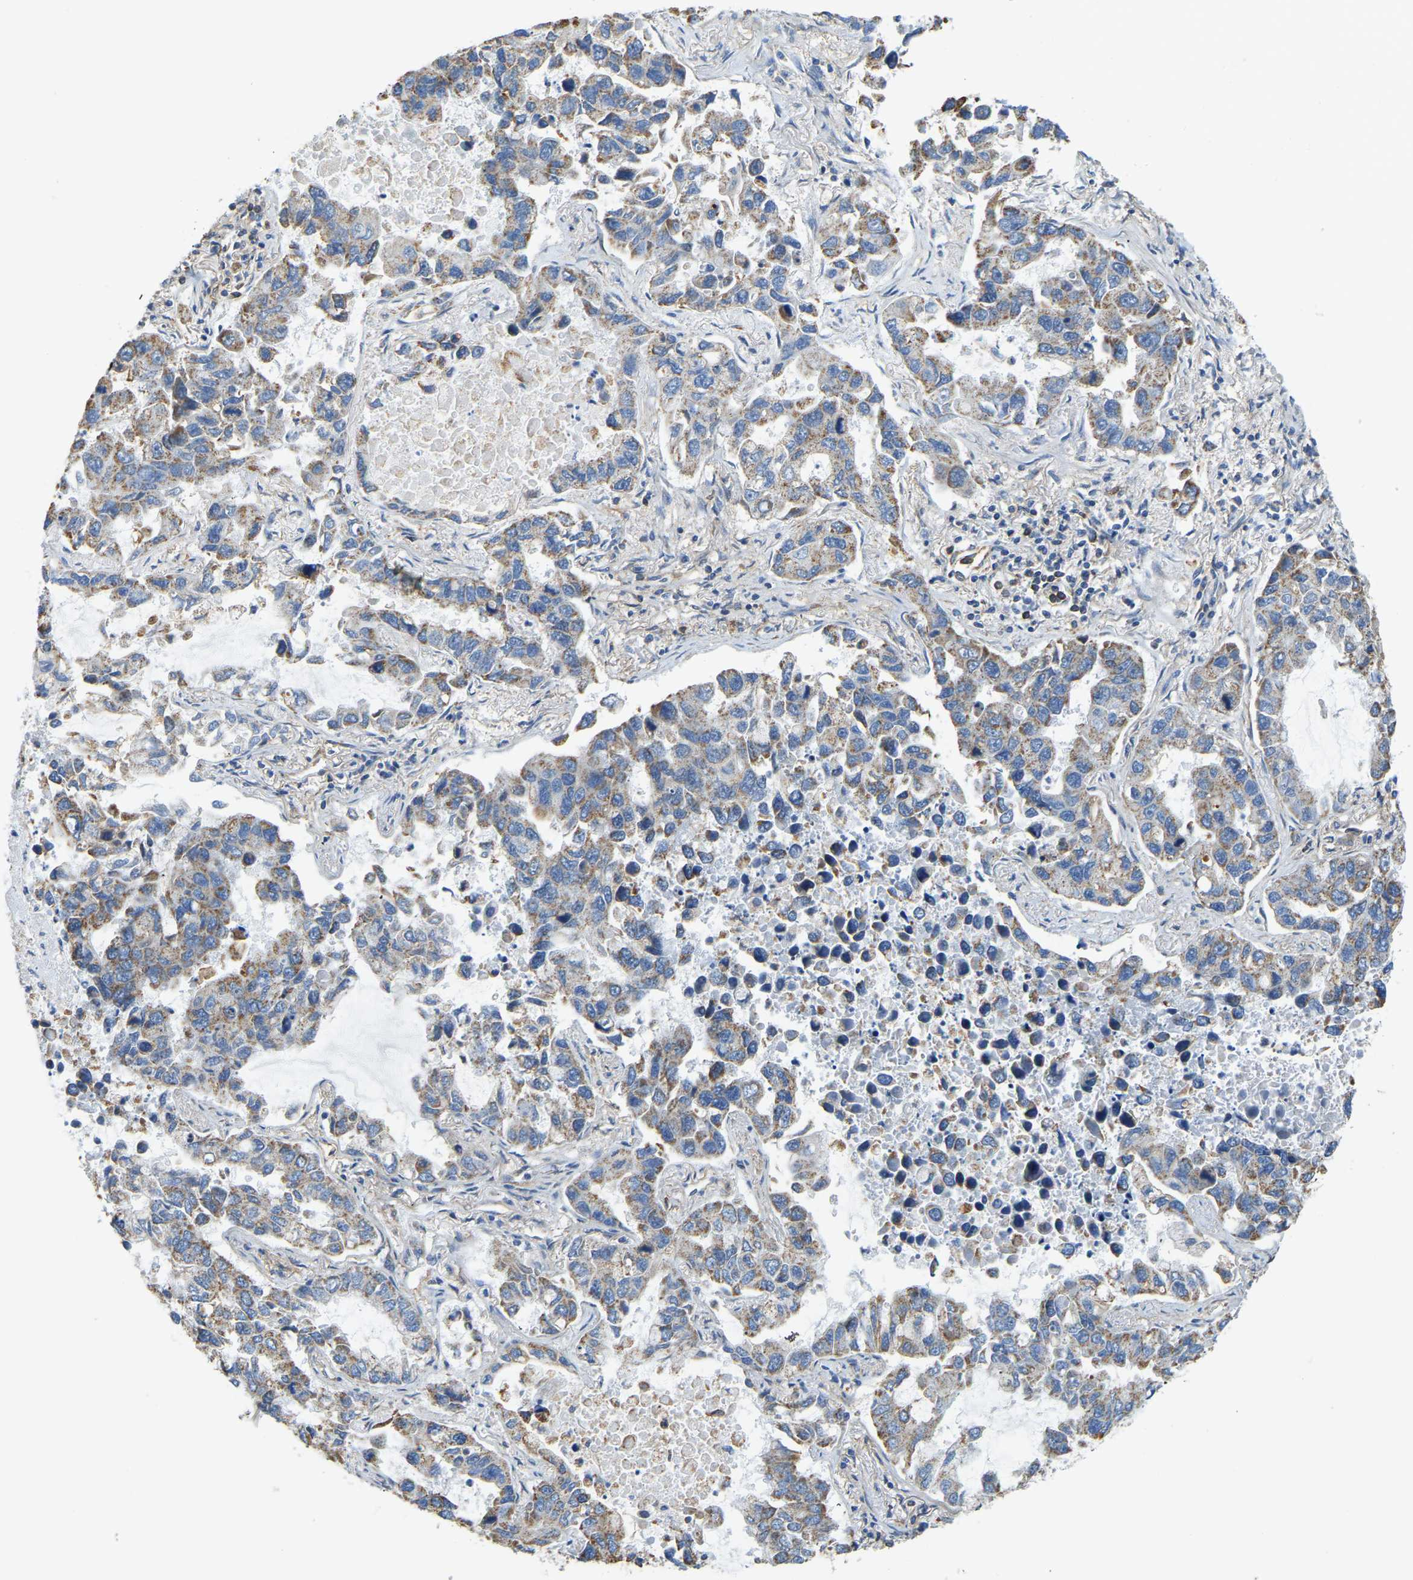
{"staining": {"intensity": "moderate", "quantity": ">75%", "location": "cytoplasmic/membranous"}, "tissue": "lung cancer", "cell_type": "Tumor cells", "image_type": "cancer", "snomed": [{"axis": "morphology", "description": "Adenocarcinoma, NOS"}, {"axis": "topography", "description": "Lung"}], "caption": "A photomicrograph of human adenocarcinoma (lung) stained for a protein reveals moderate cytoplasmic/membranous brown staining in tumor cells.", "gene": "AHNAK", "patient": {"sex": "male", "age": 64}}